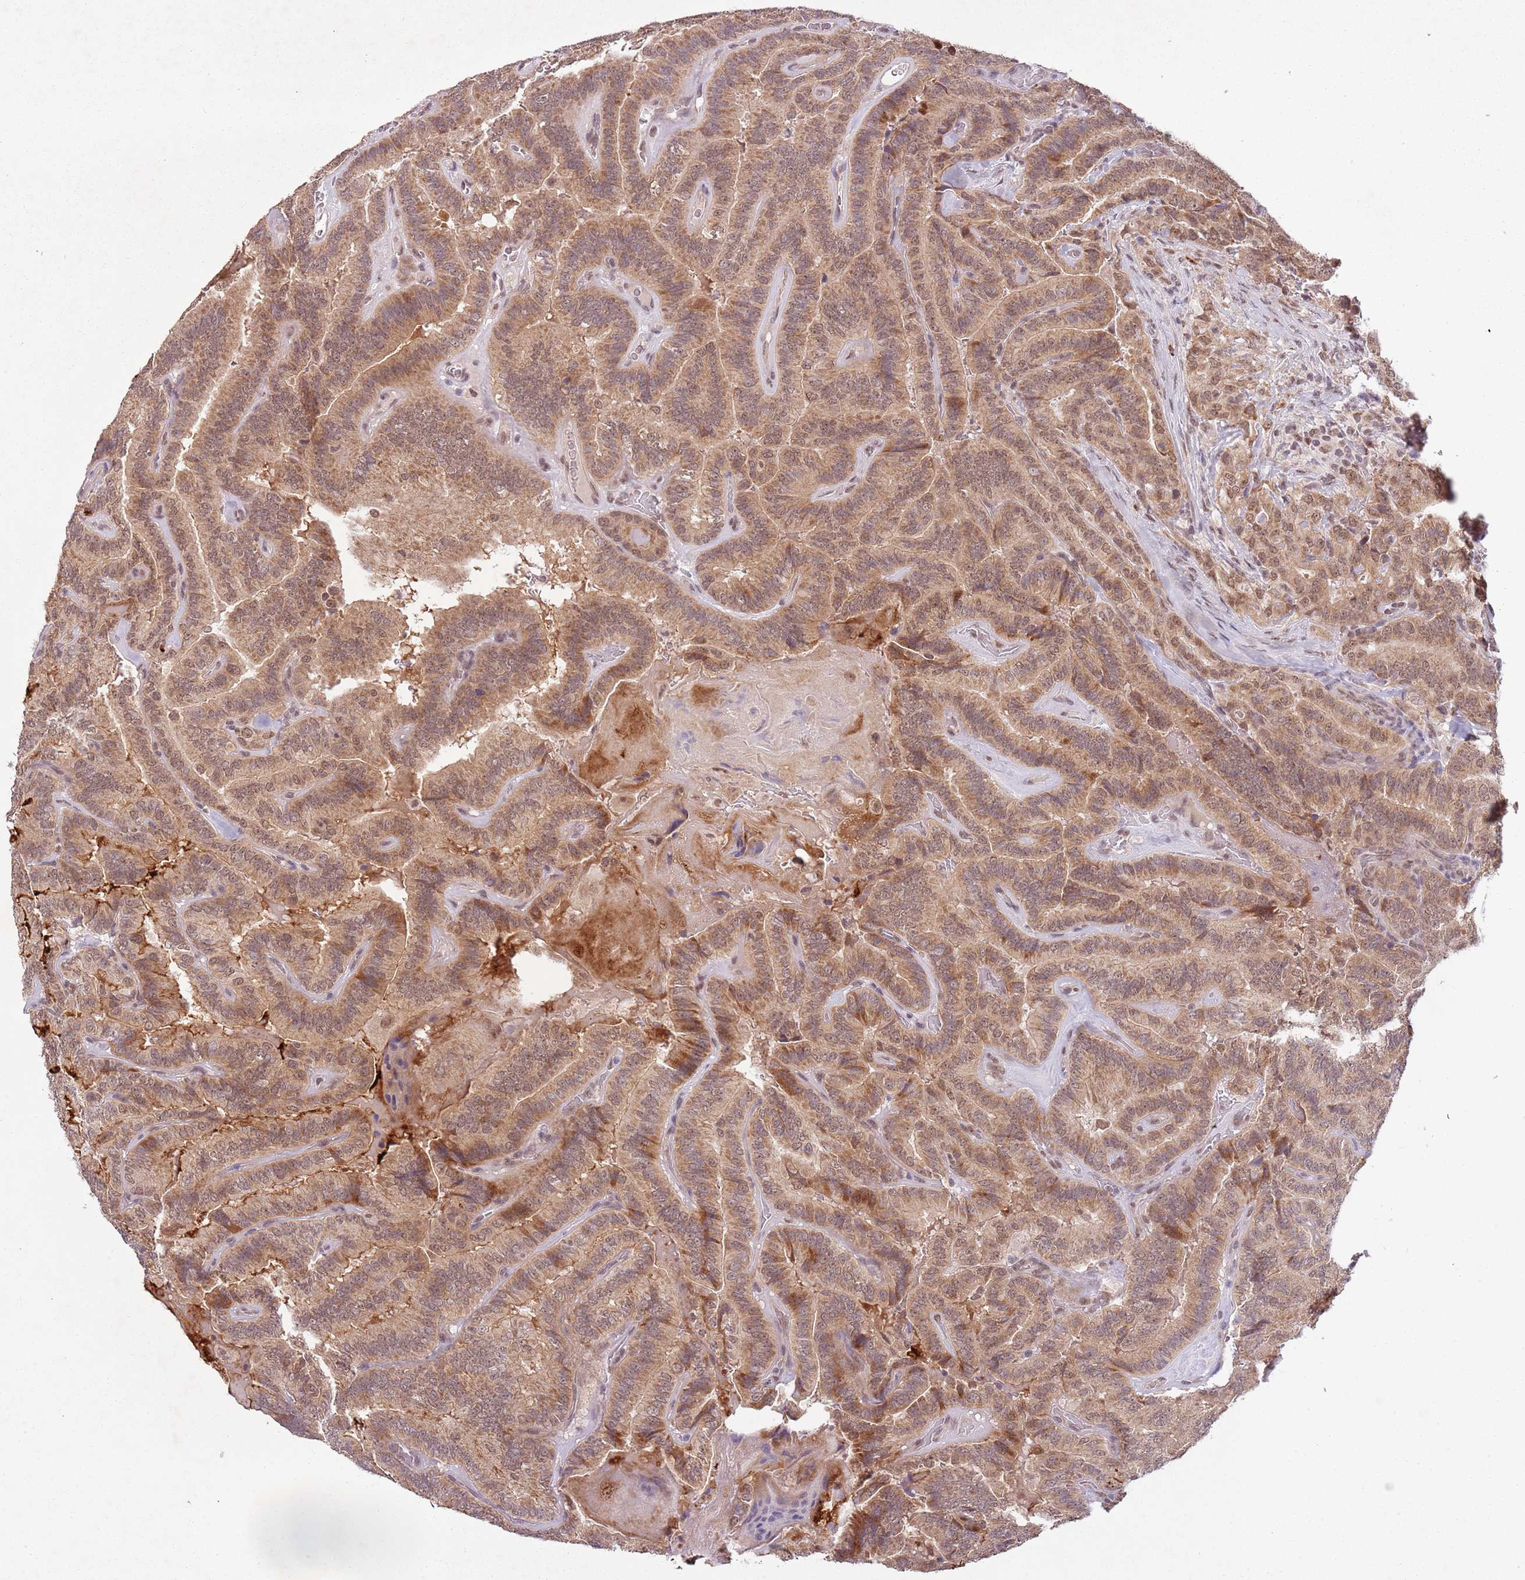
{"staining": {"intensity": "moderate", "quantity": ">75%", "location": "cytoplasmic/membranous,nuclear"}, "tissue": "thyroid cancer", "cell_type": "Tumor cells", "image_type": "cancer", "snomed": [{"axis": "morphology", "description": "Papillary adenocarcinoma, NOS"}, {"axis": "topography", "description": "Thyroid gland"}], "caption": "Protein analysis of papillary adenocarcinoma (thyroid) tissue displays moderate cytoplasmic/membranous and nuclear expression in about >75% of tumor cells.", "gene": "FAM120AOS", "patient": {"sex": "male", "age": 61}}